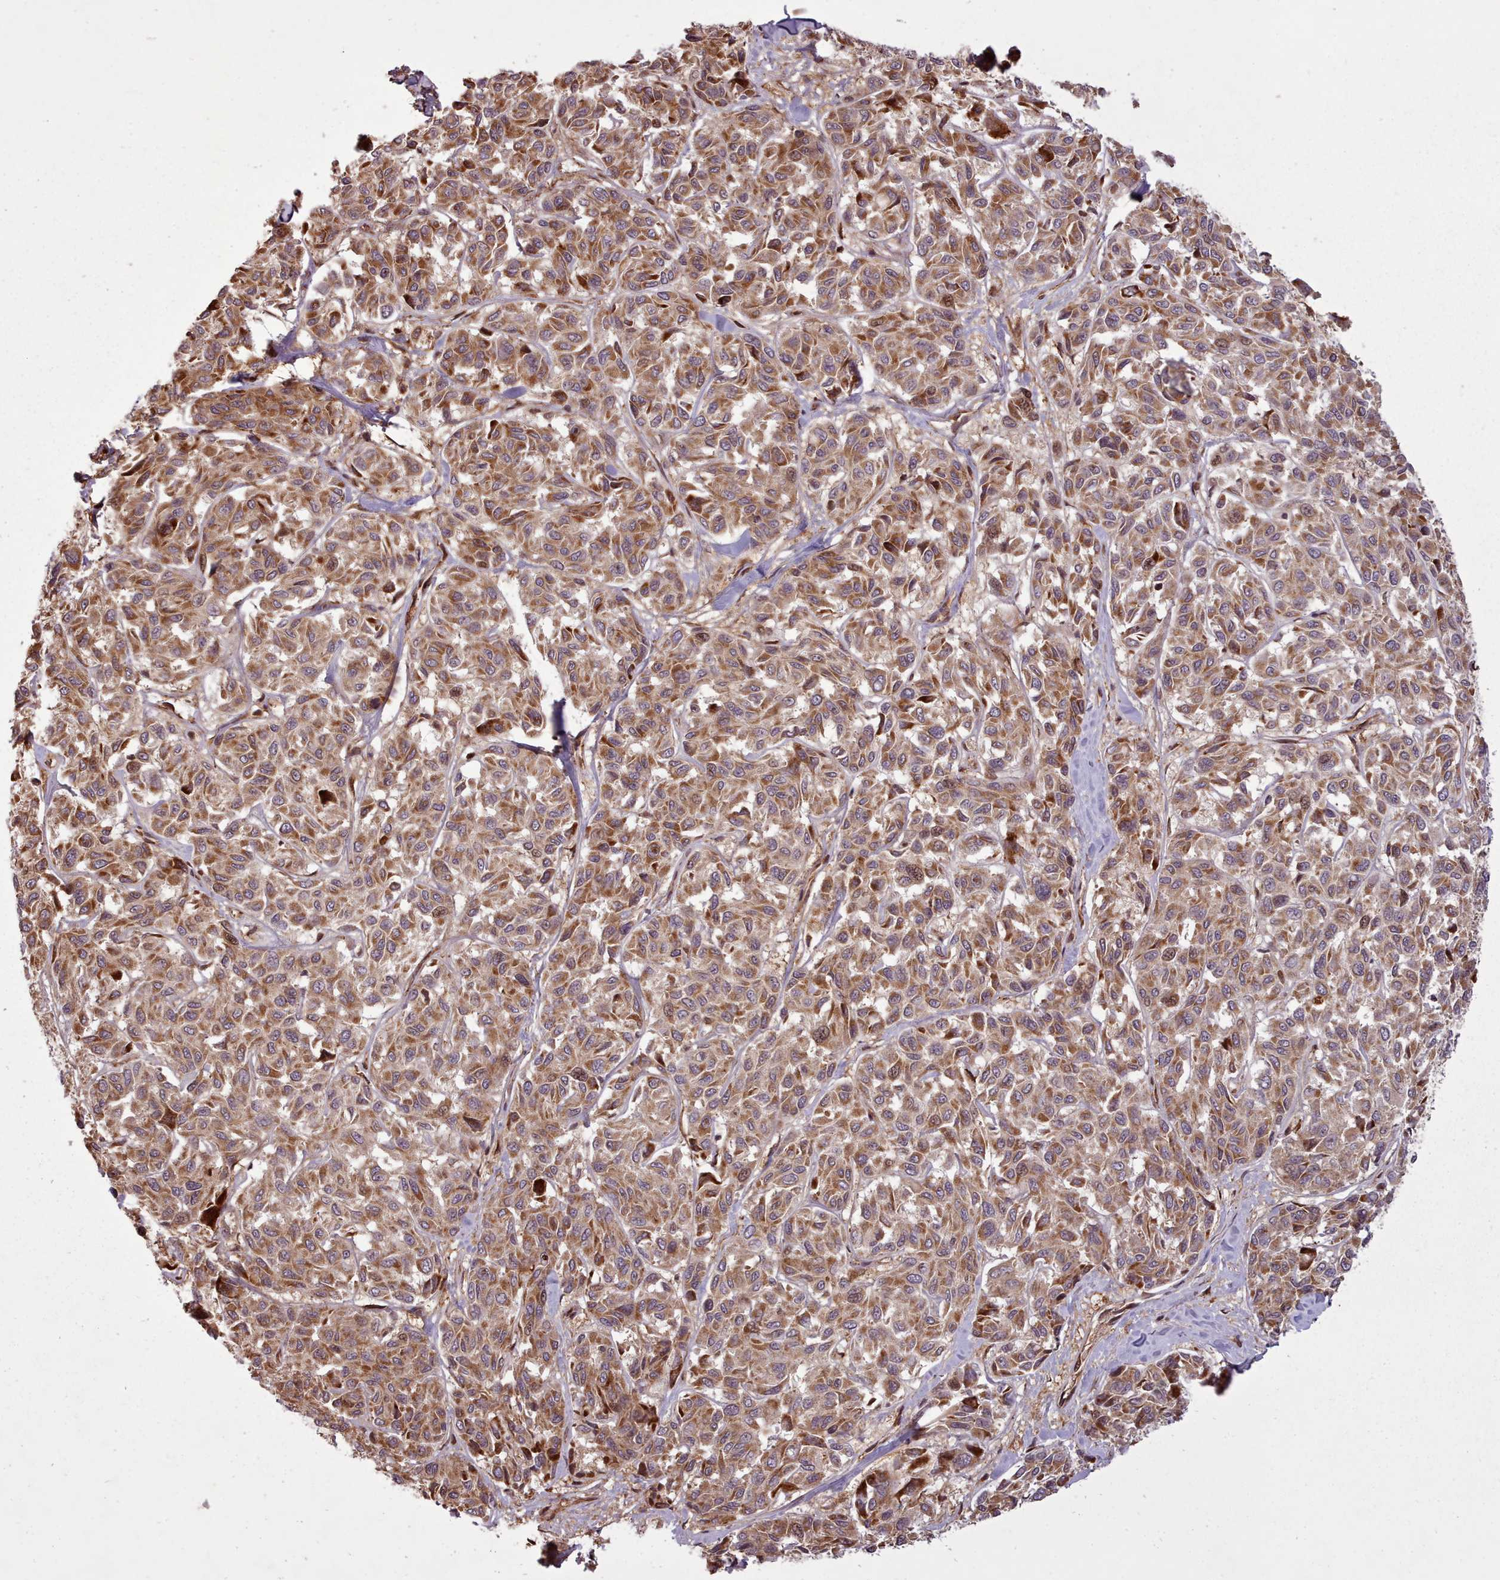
{"staining": {"intensity": "moderate", "quantity": ">75%", "location": "cytoplasmic/membranous,nuclear"}, "tissue": "melanoma", "cell_type": "Tumor cells", "image_type": "cancer", "snomed": [{"axis": "morphology", "description": "Malignant melanoma, NOS"}, {"axis": "topography", "description": "Skin"}], "caption": "Malignant melanoma stained for a protein (brown) shows moderate cytoplasmic/membranous and nuclear positive staining in approximately >75% of tumor cells.", "gene": "NLRP7", "patient": {"sex": "female", "age": 66}}